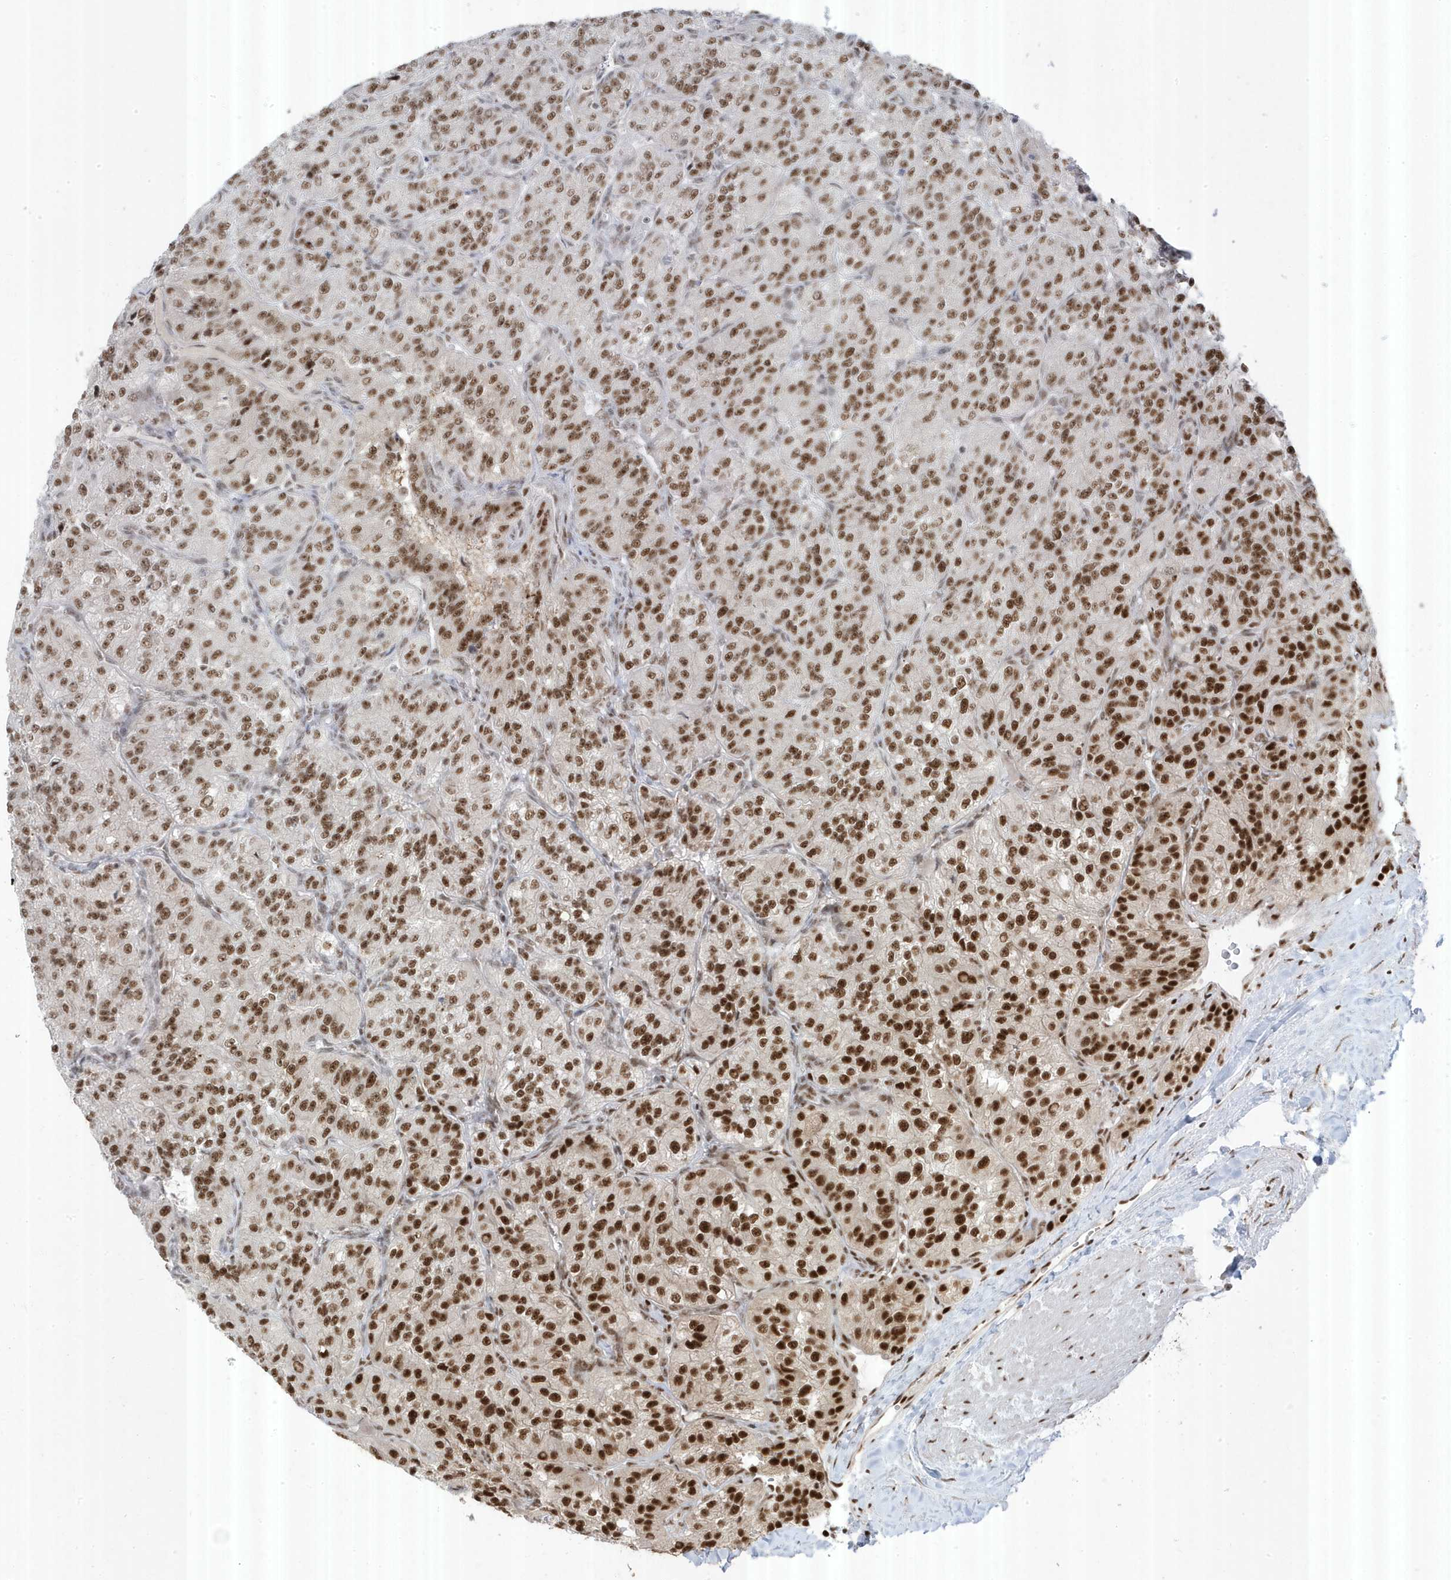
{"staining": {"intensity": "strong", "quantity": ">75%", "location": "nuclear"}, "tissue": "renal cancer", "cell_type": "Tumor cells", "image_type": "cancer", "snomed": [{"axis": "morphology", "description": "Adenocarcinoma, NOS"}, {"axis": "topography", "description": "Kidney"}], "caption": "Renal cancer (adenocarcinoma) was stained to show a protein in brown. There is high levels of strong nuclear staining in about >75% of tumor cells.", "gene": "MTREX", "patient": {"sex": "female", "age": 63}}